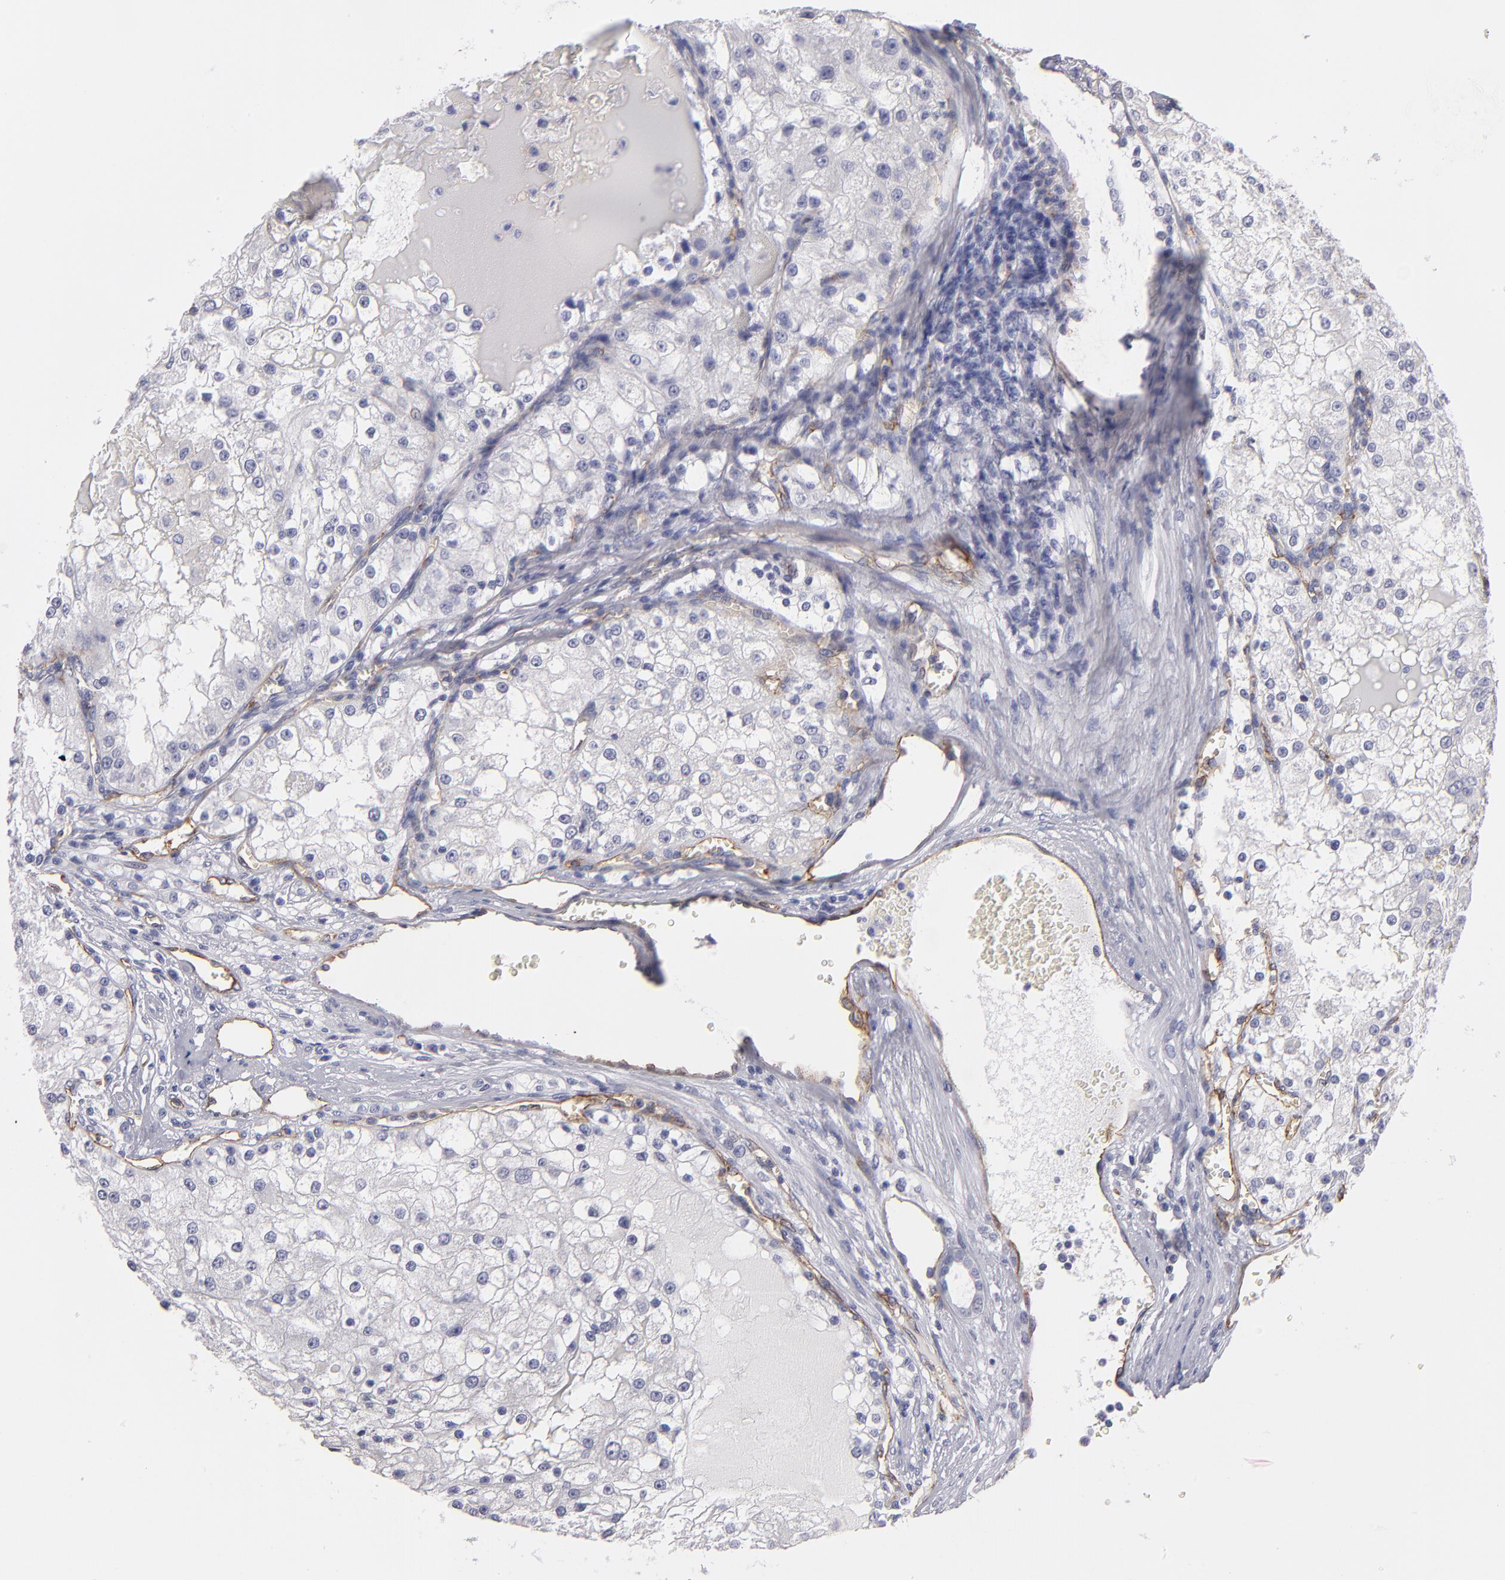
{"staining": {"intensity": "negative", "quantity": "none", "location": "none"}, "tissue": "renal cancer", "cell_type": "Tumor cells", "image_type": "cancer", "snomed": [{"axis": "morphology", "description": "Adenocarcinoma, NOS"}, {"axis": "topography", "description": "Kidney"}], "caption": "Renal adenocarcinoma stained for a protein using immunohistochemistry demonstrates no positivity tumor cells.", "gene": "PLVAP", "patient": {"sex": "female", "age": 74}}